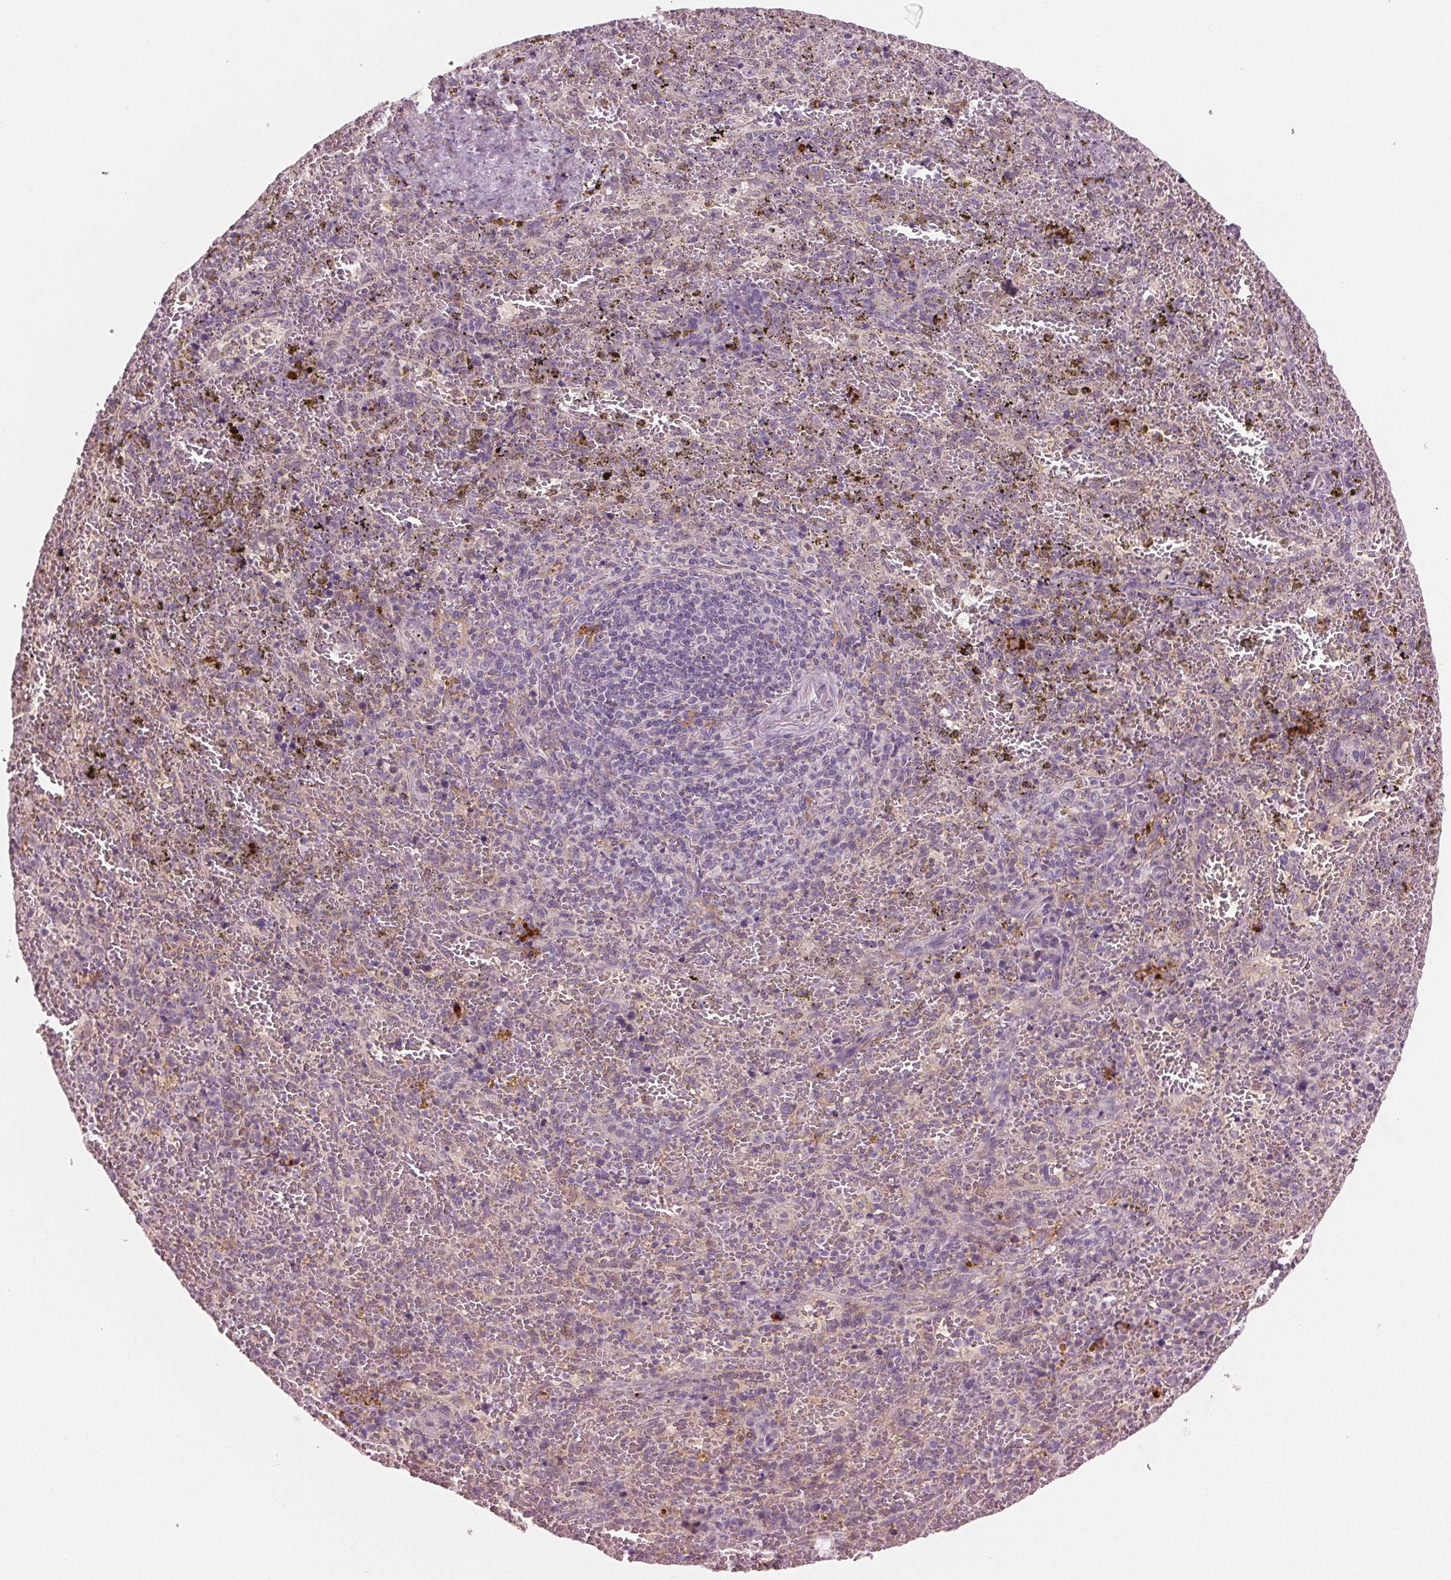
{"staining": {"intensity": "negative", "quantity": "none", "location": "none"}, "tissue": "spleen", "cell_type": "Cells in red pulp", "image_type": "normal", "snomed": [{"axis": "morphology", "description": "Normal tissue, NOS"}, {"axis": "topography", "description": "Spleen"}], "caption": "IHC micrograph of unremarkable spleen: human spleen stained with DAB (3,3'-diaminobenzidine) demonstrates no significant protein positivity in cells in red pulp. Nuclei are stained in blue.", "gene": "PRAP1", "patient": {"sex": "female", "age": 50}}